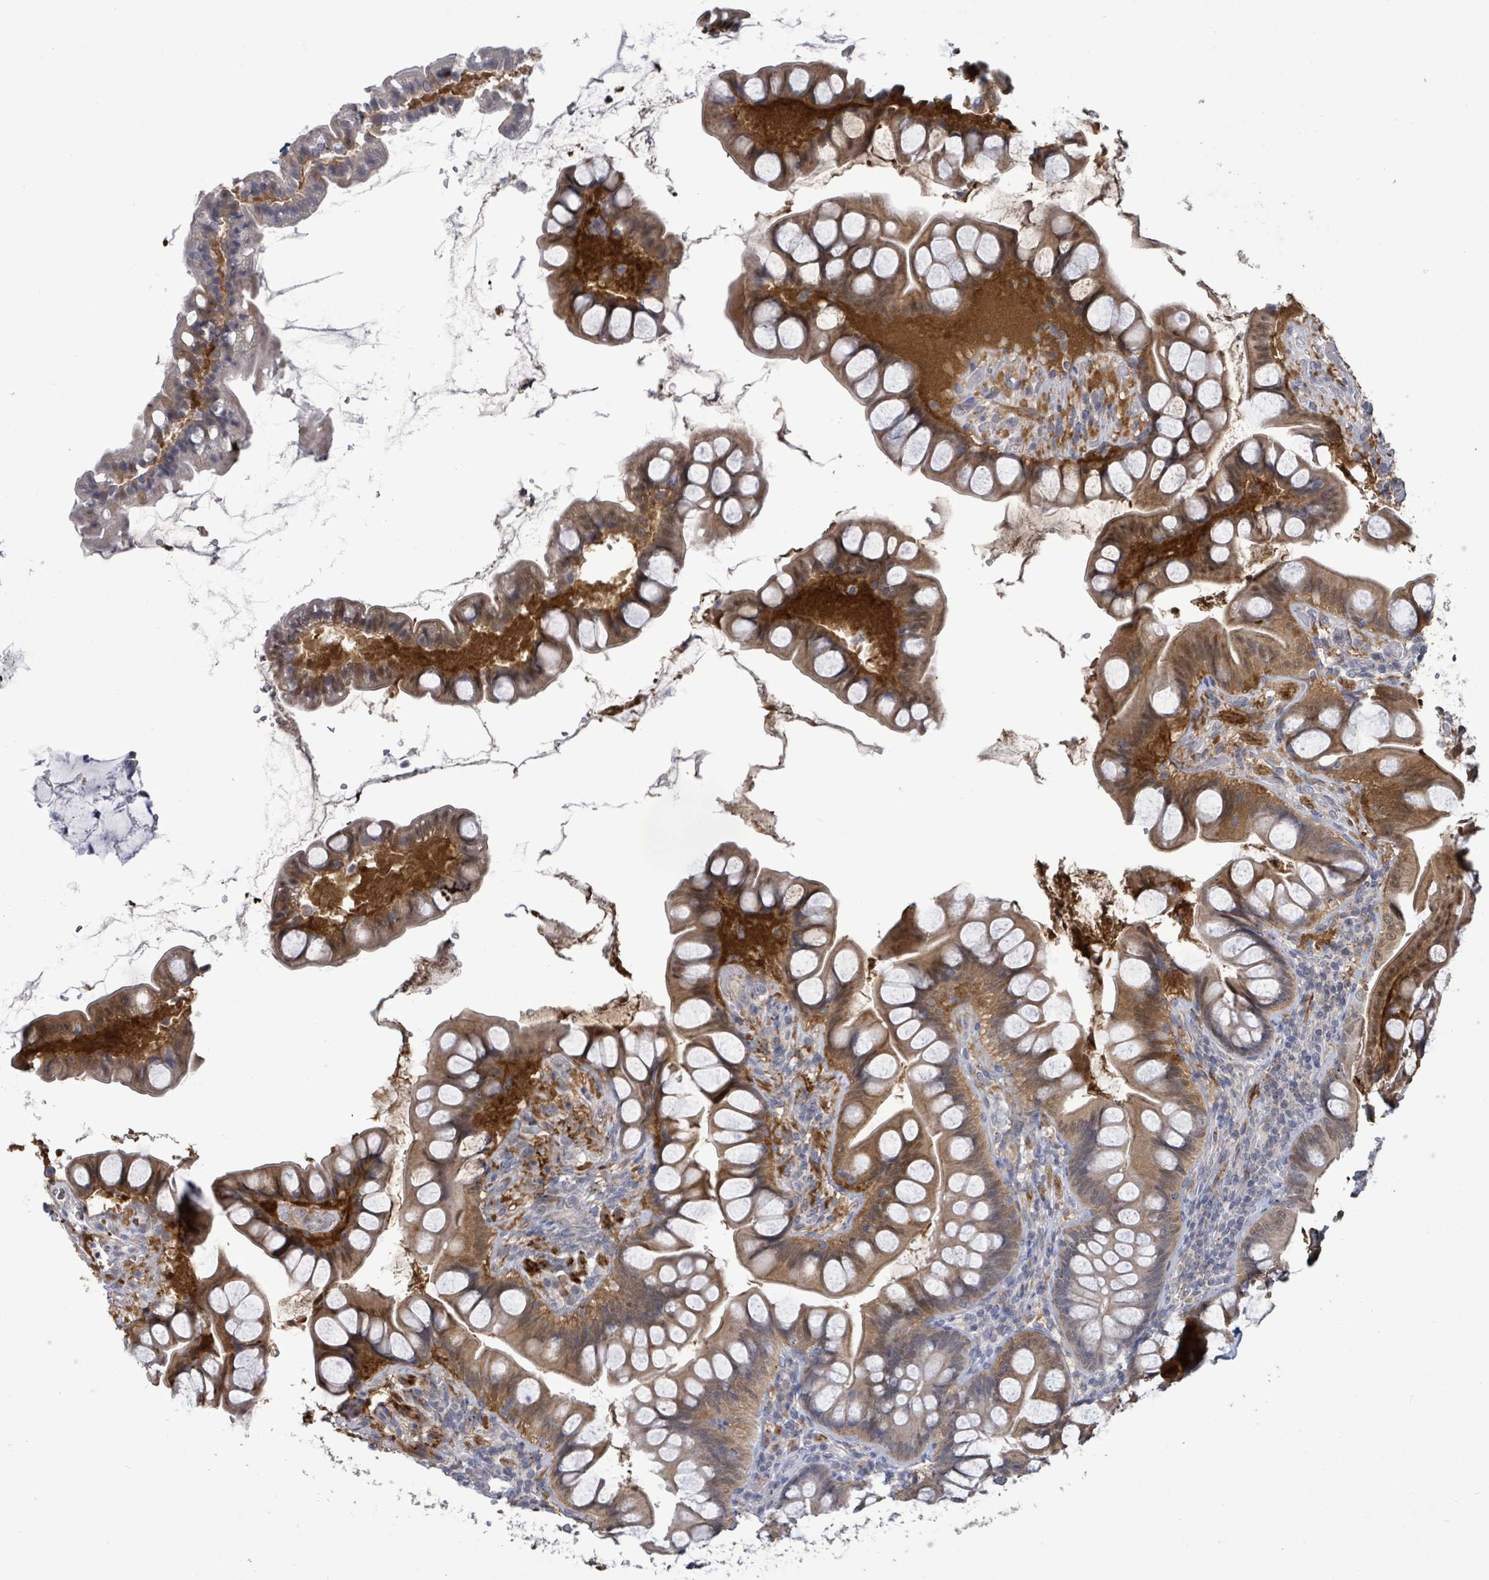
{"staining": {"intensity": "moderate", "quantity": ">75%", "location": "cytoplasmic/membranous"}, "tissue": "small intestine", "cell_type": "Glandular cells", "image_type": "normal", "snomed": [{"axis": "morphology", "description": "Normal tissue, NOS"}, {"axis": "topography", "description": "Small intestine"}], "caption": "Immunohistochemical staining of normal small intestine shows medium levels of moderate cytoplasmic/membranous expression in about >75% of glandular cells. (Stains: DAB (3,3'-diaminobenzidine) in brown, nuclei in blue, Microscopy: brightfield microscopy at high magnification).", "gene": "AMMECR1", "patient": {"sex": "male", "age": 70}}